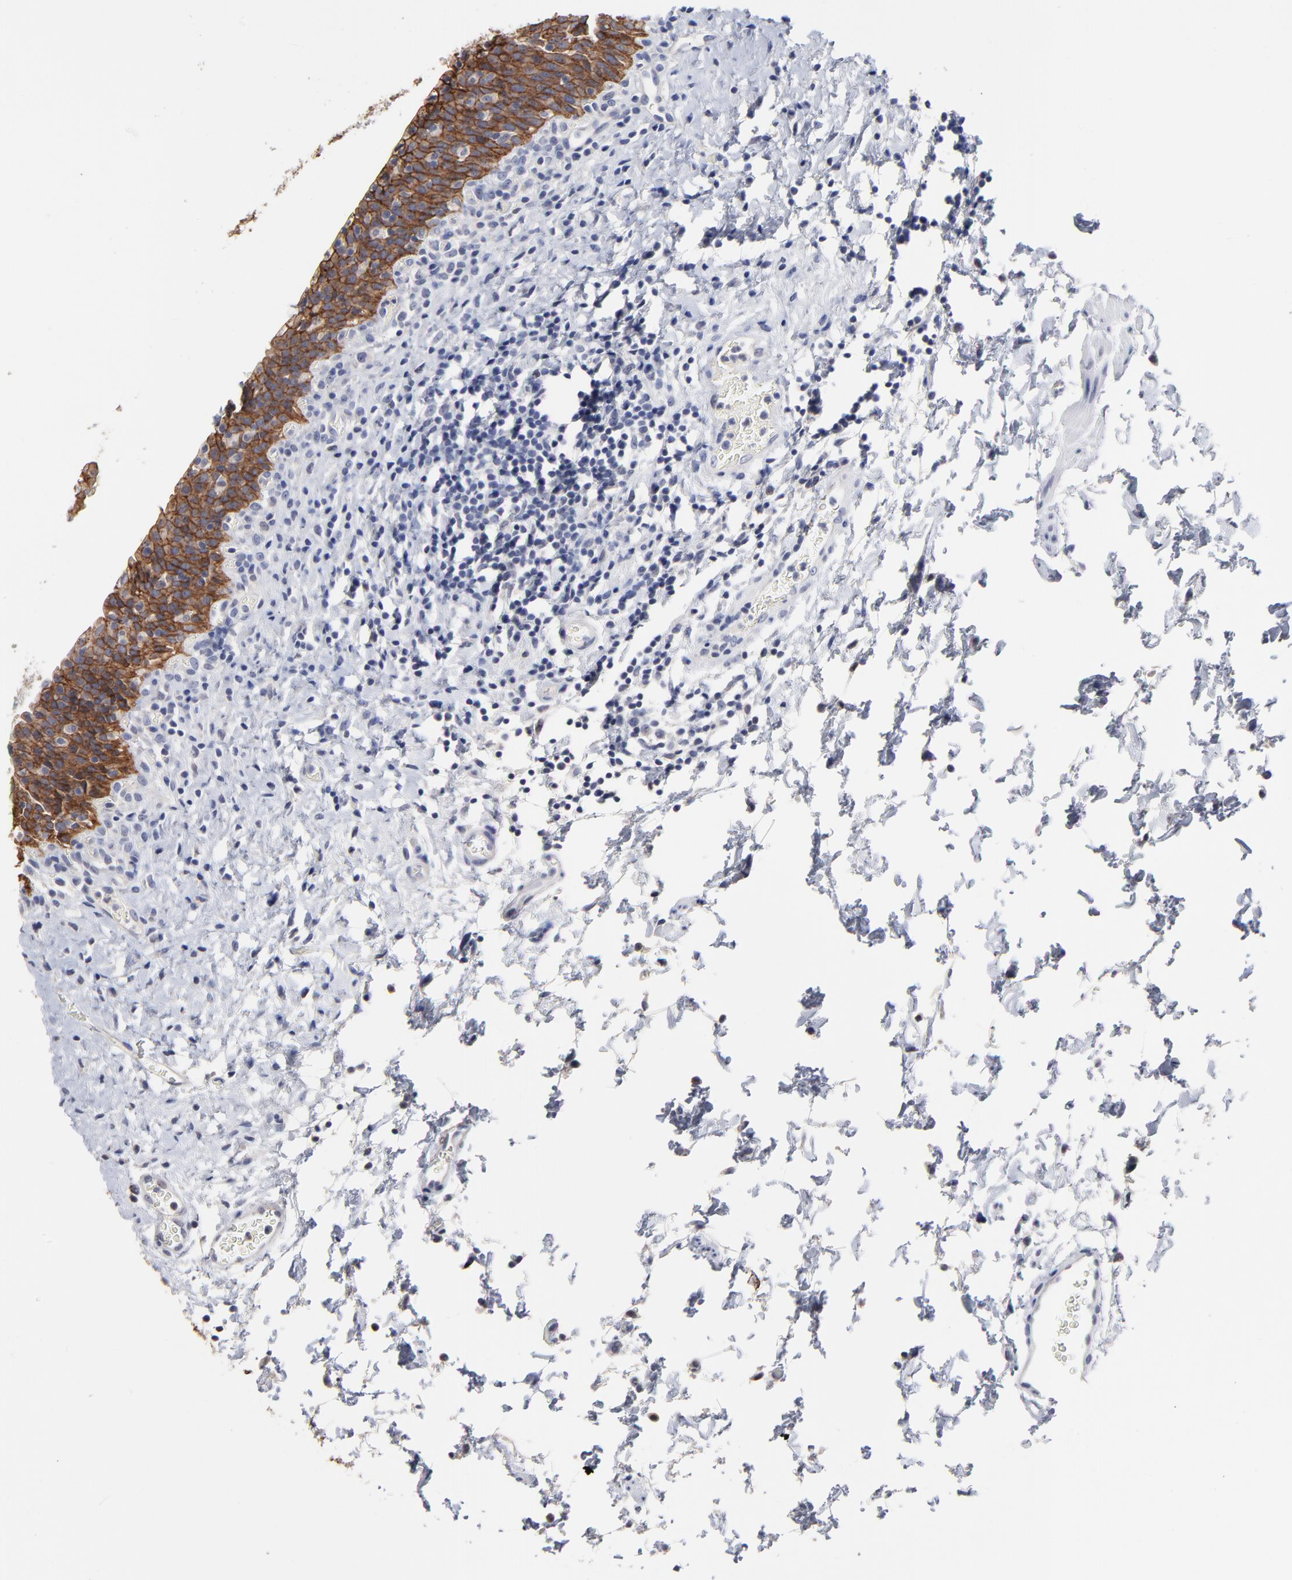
{"staining": {"intensity": "strong", "quantity": ">75%", "location": "cytoplasmic/membranous"}, "tissue": "urinary bladder", "cell_type": "Urothelial cells", "image_type": "normal", "snomed": [{"axis": "morphology", "description": "Normal tissue, NOS"}, {"axis": "topography", "description": "Urinary bladder"}], "caption": "Urothelial cells reveal high levels of strong cytoplasmic/membranous staining in about >75% of cells in normal urinary bladder.", "gene": "CXADR", "patient": {"sex": "male", "age": 51}}